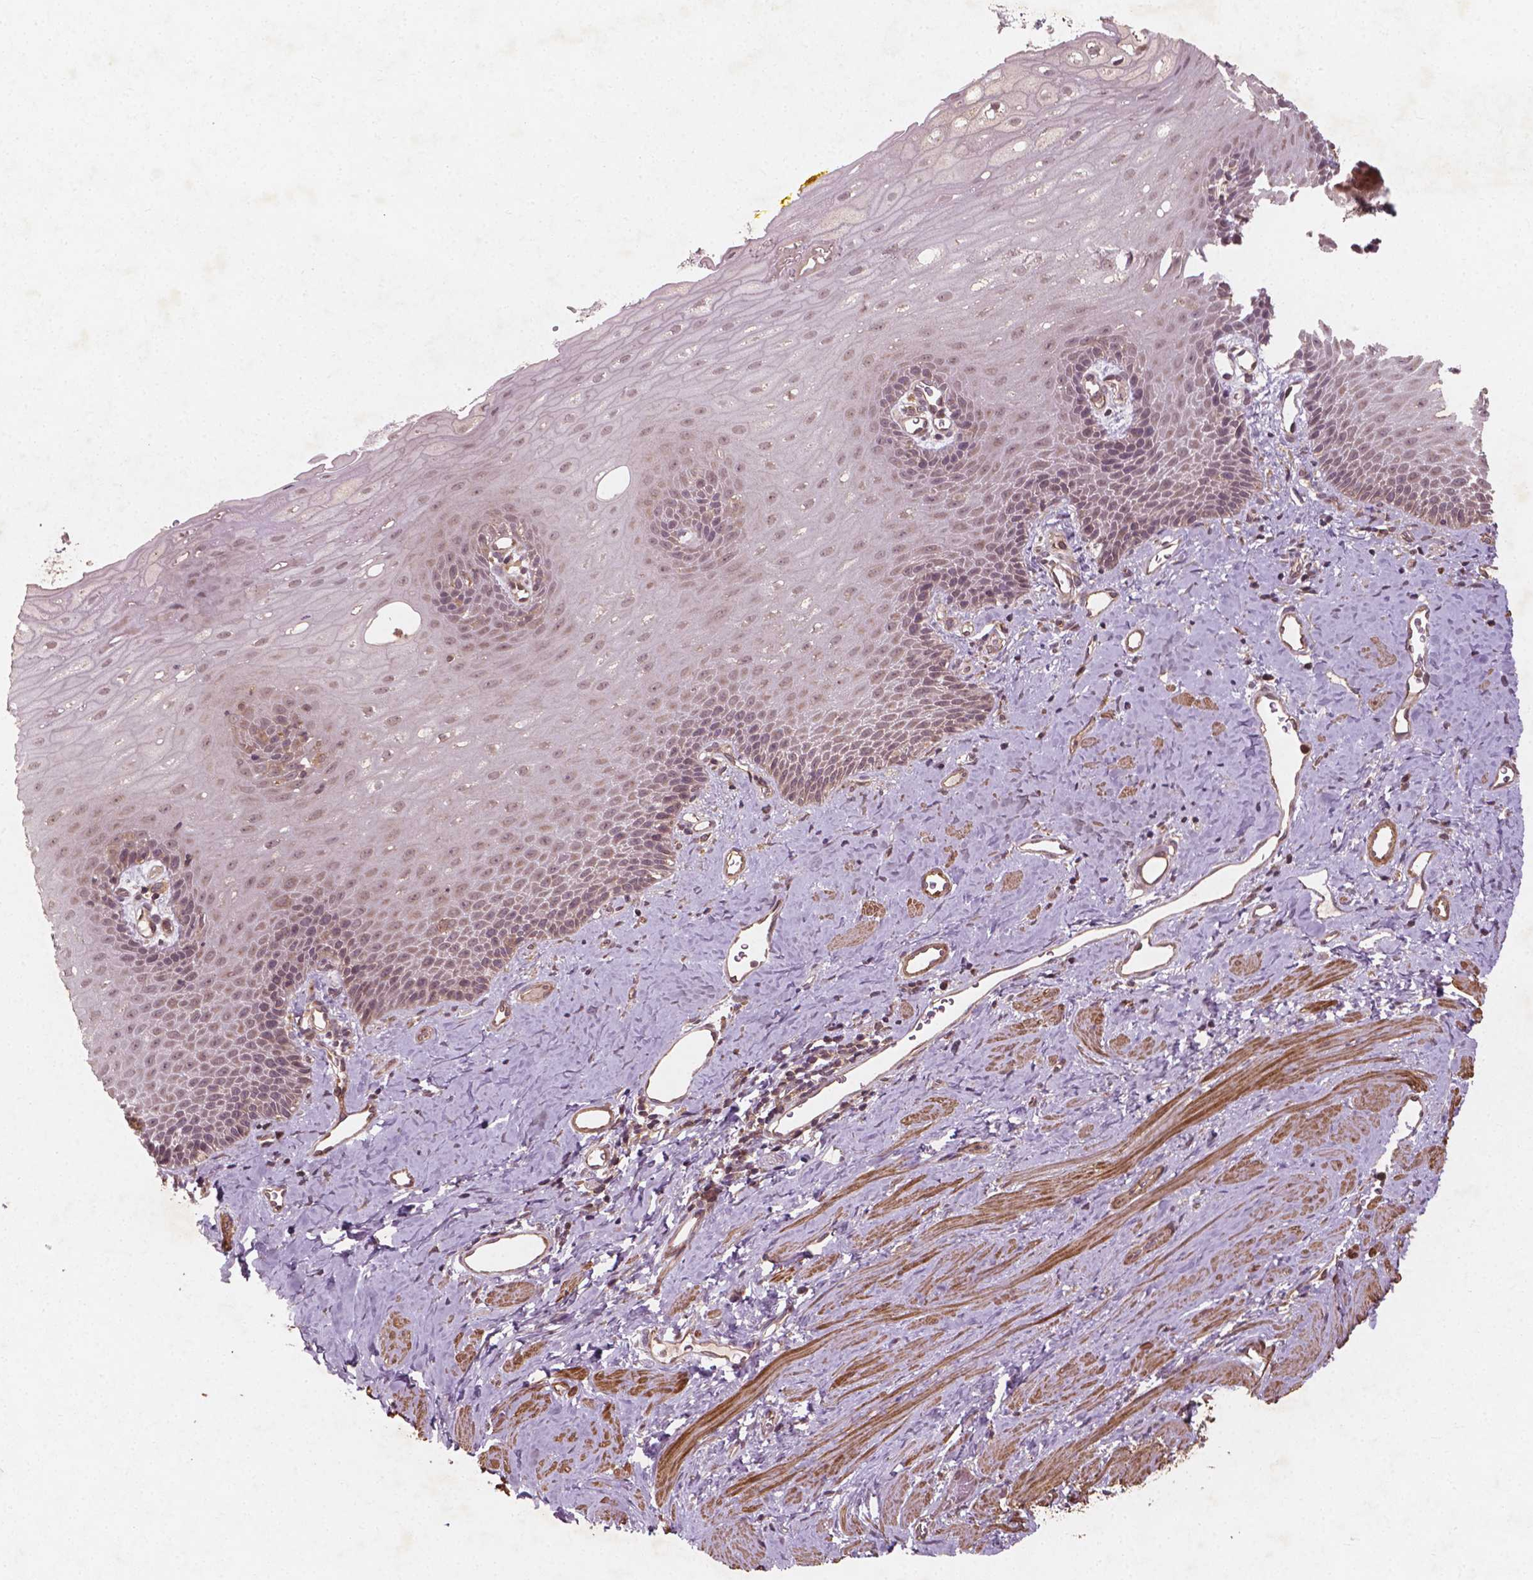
{"staining": {"intensity": "weak", "quantity": "25%-75%", "location": "cytoplasmic/membranous,nuclear"}, "tissue": "esophagus", "cell_type": "Squamous epithelial cells", "image_type": "normal", "snomed": [{"axis": "morphology", "description": "Normal tissue, NOS"}, {"axis": "topography", "description": "Esophagus"}], "caption": "A brown stain labels weak cytoplasmic/membranous,nuclear positivity of a protein in squamous epithelial cells of normal esophagus.", "gene": "CYFIP1", "patient": {"sex": "male", "age": 64}}